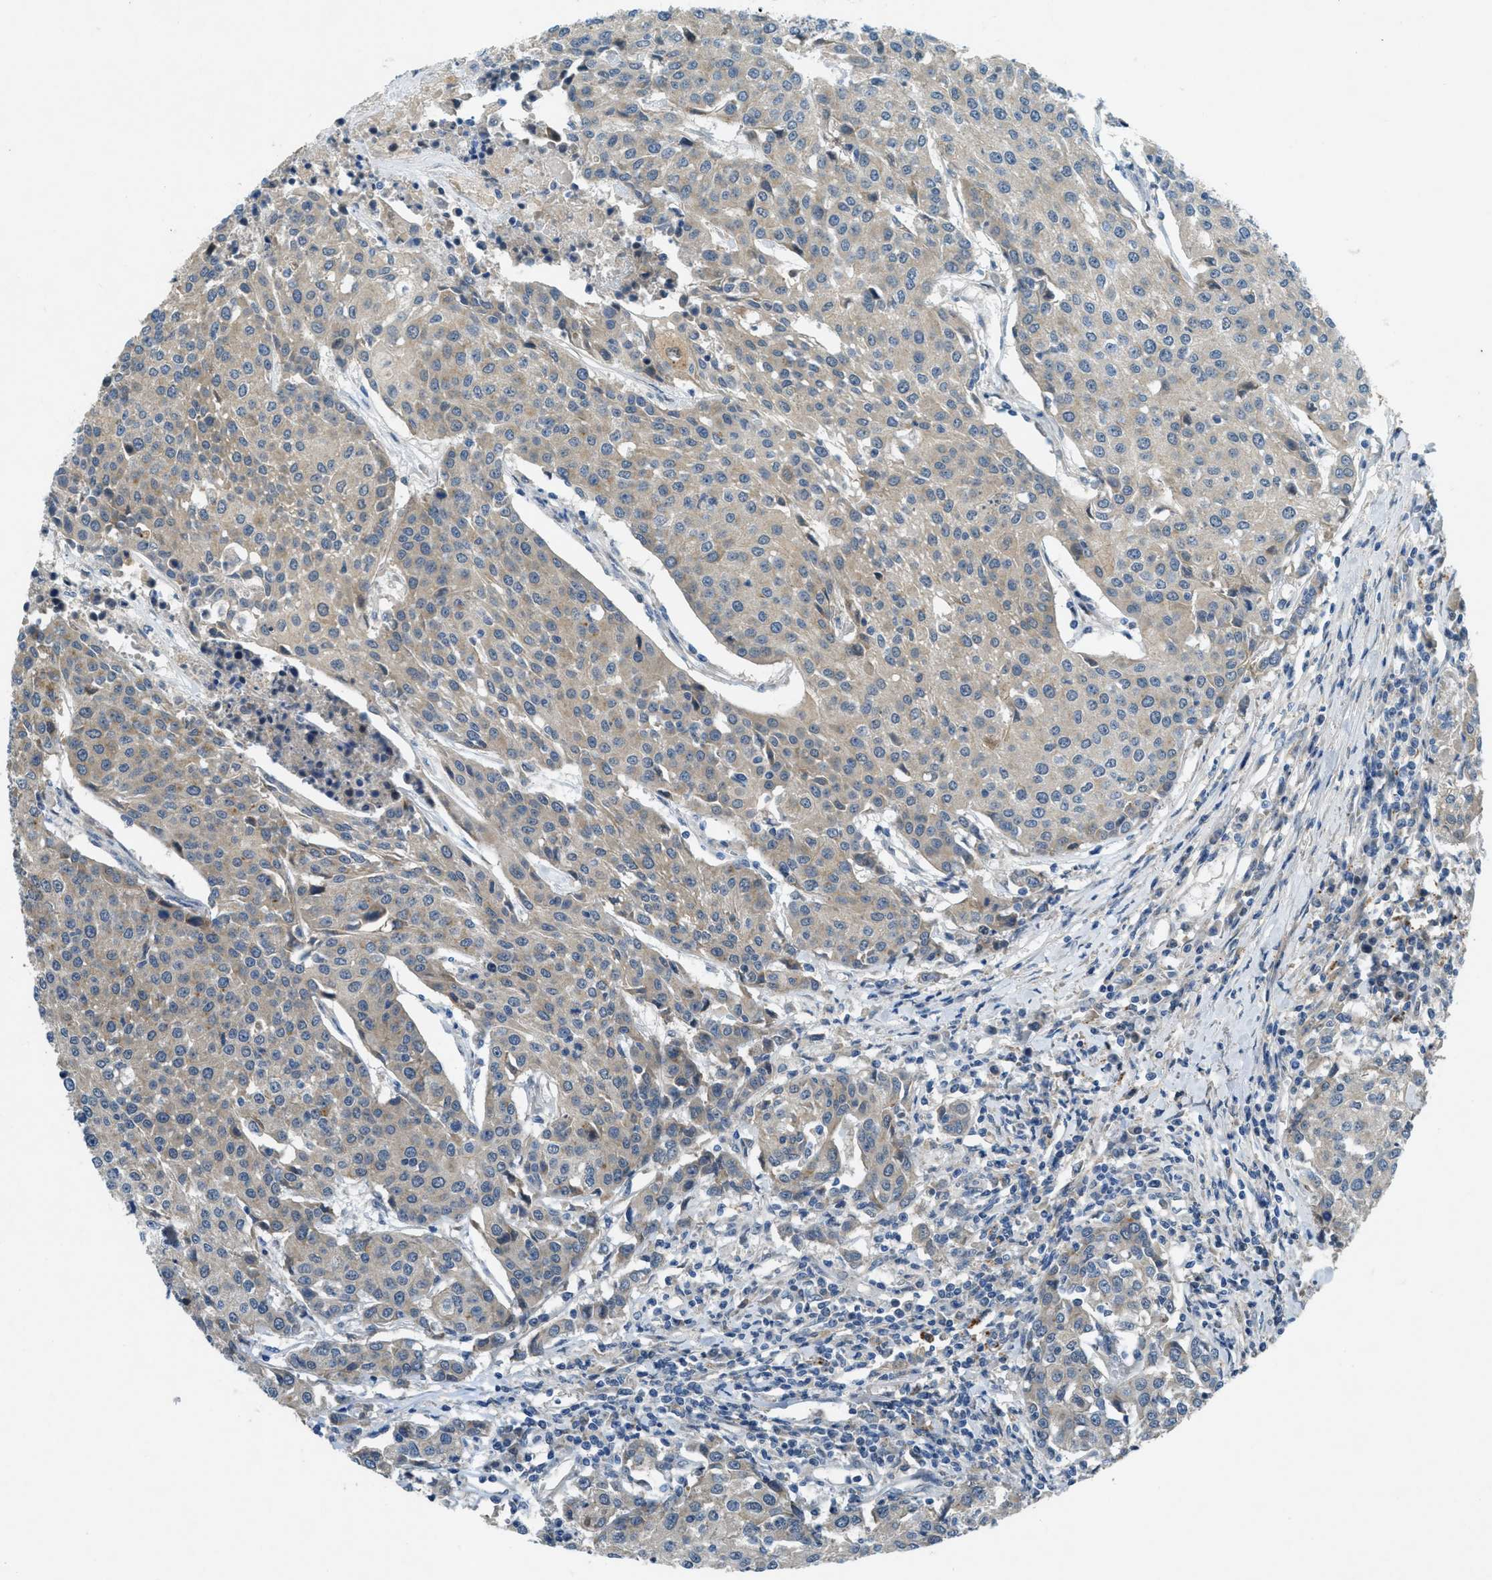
{"staining": {"intensity": "weak", "quantity": "25%-75%", "location": "cytoplasmic/membranous"}, "tissue": "urothelial cancer", "cell_type": "Tumor cells", "image_type": "cancer", "snomed": [{"axis": "morphology", "description": "Urothelial carcinoma, High grade"}, {"axis": "topography", "description": "Urinary bladder"}], "caption": "This is an image of immunohistochemistry staining of urothelial carcinoma (high-grade), which shows weak expression in the cytoplasmic/membranous of tumor cells.", "gene": "SNX14", "patient": {"sex": "female", "age": 85}}